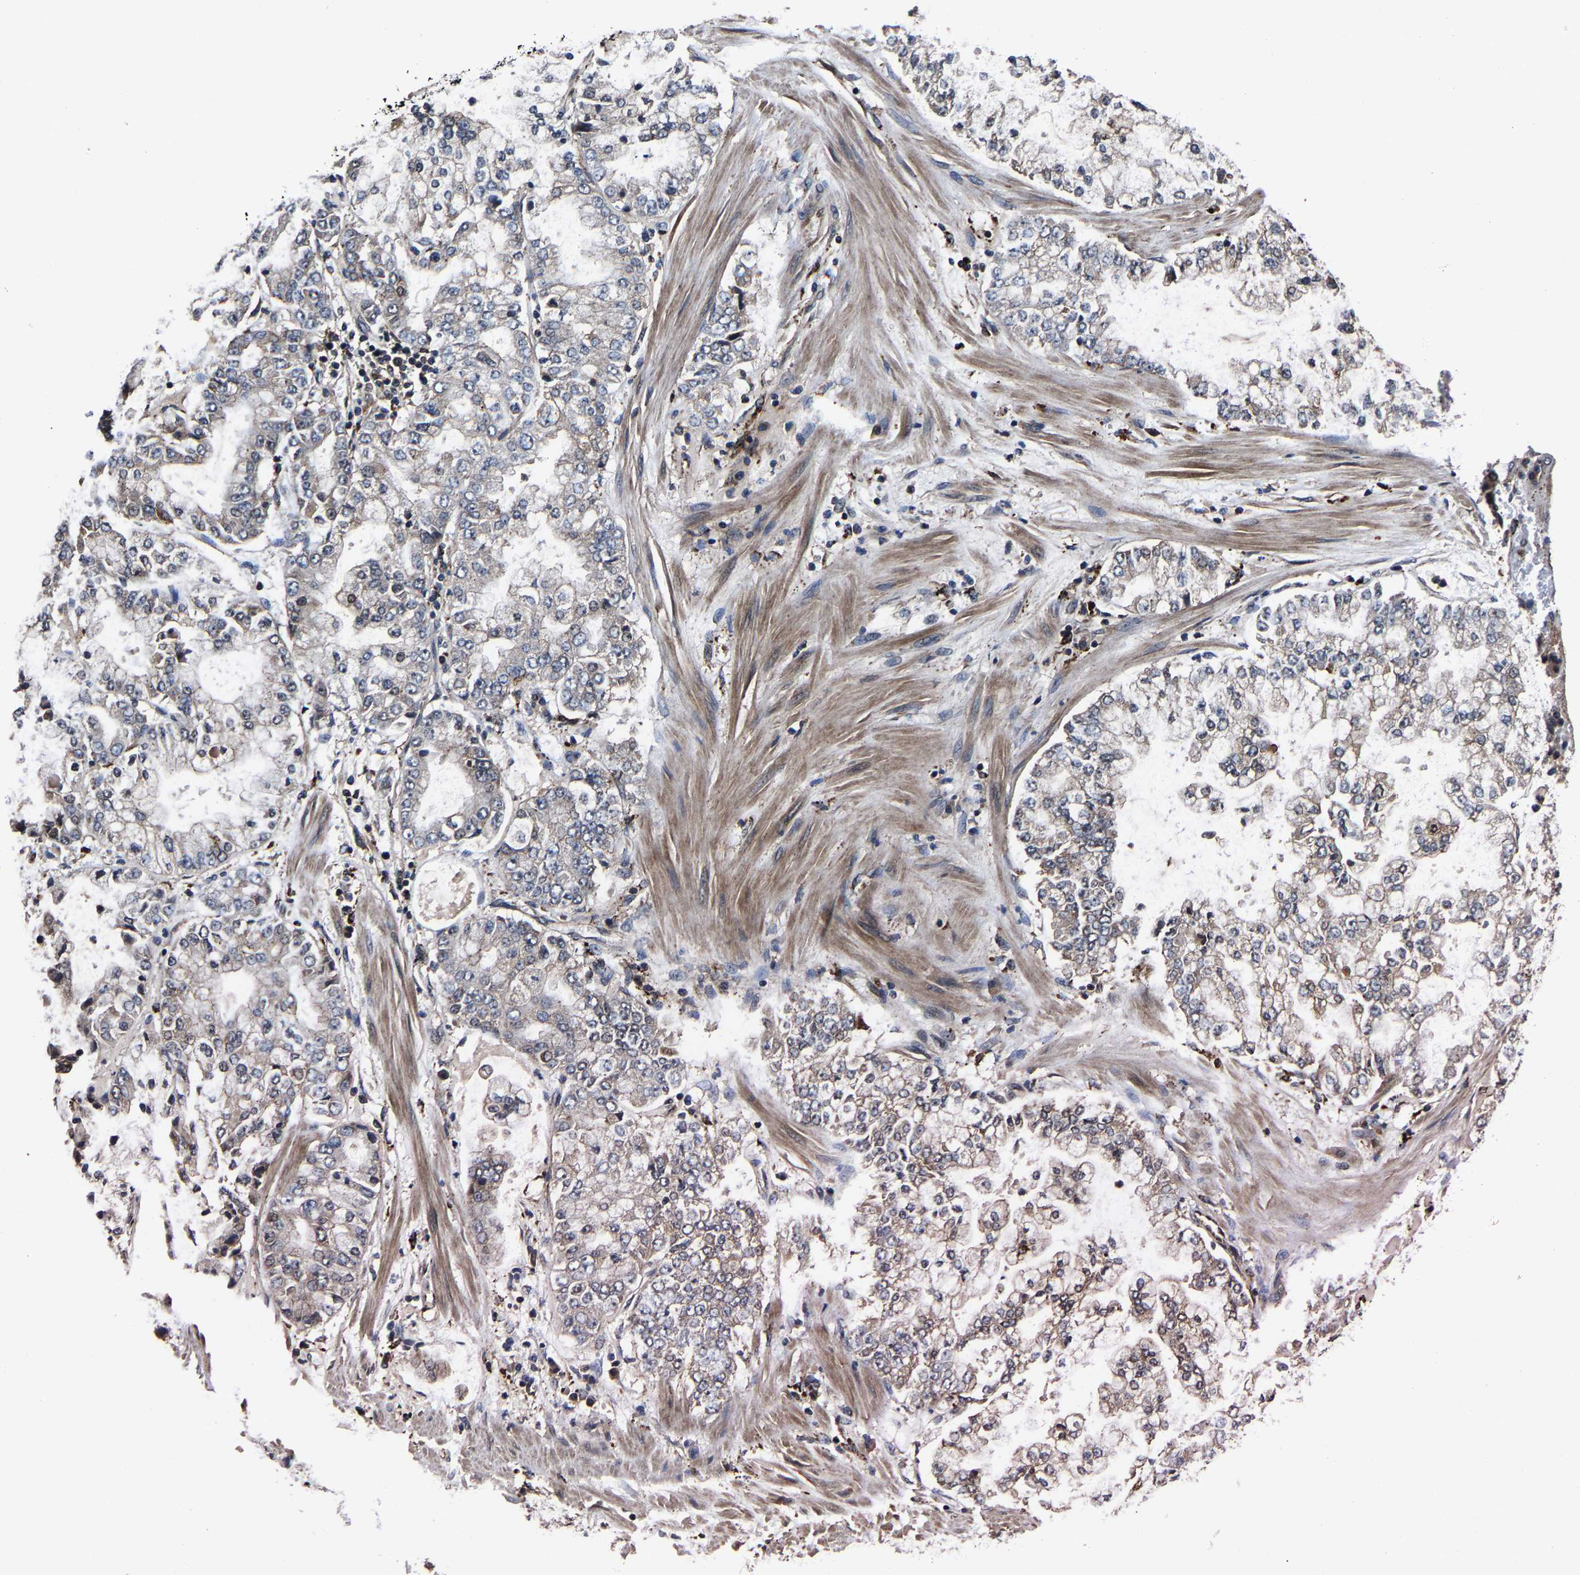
{"staining": {"intensity": "weak", "quantity": "<25%", "location": "cytoplasmic/membranous"}, "tissue": "stomach cancer", "cell_type": "Tumor cells", "image_type": "cancer", "snomed": [{"axis": "morphology", "description": "Adenocarcinoma, NOS"}, {"axis": "topography", "description": "Stomach"}], "caption": "High power microscopy histopathology image of an IHC photomicrograph of stomach cancer, revealing no significant expression in tumor cells. (Immunohistochemistry (ihc), brightfield microscopy, high magnification).", "gene": "ZCCHC7", "patient": {"sex": "male", "age": 76}}